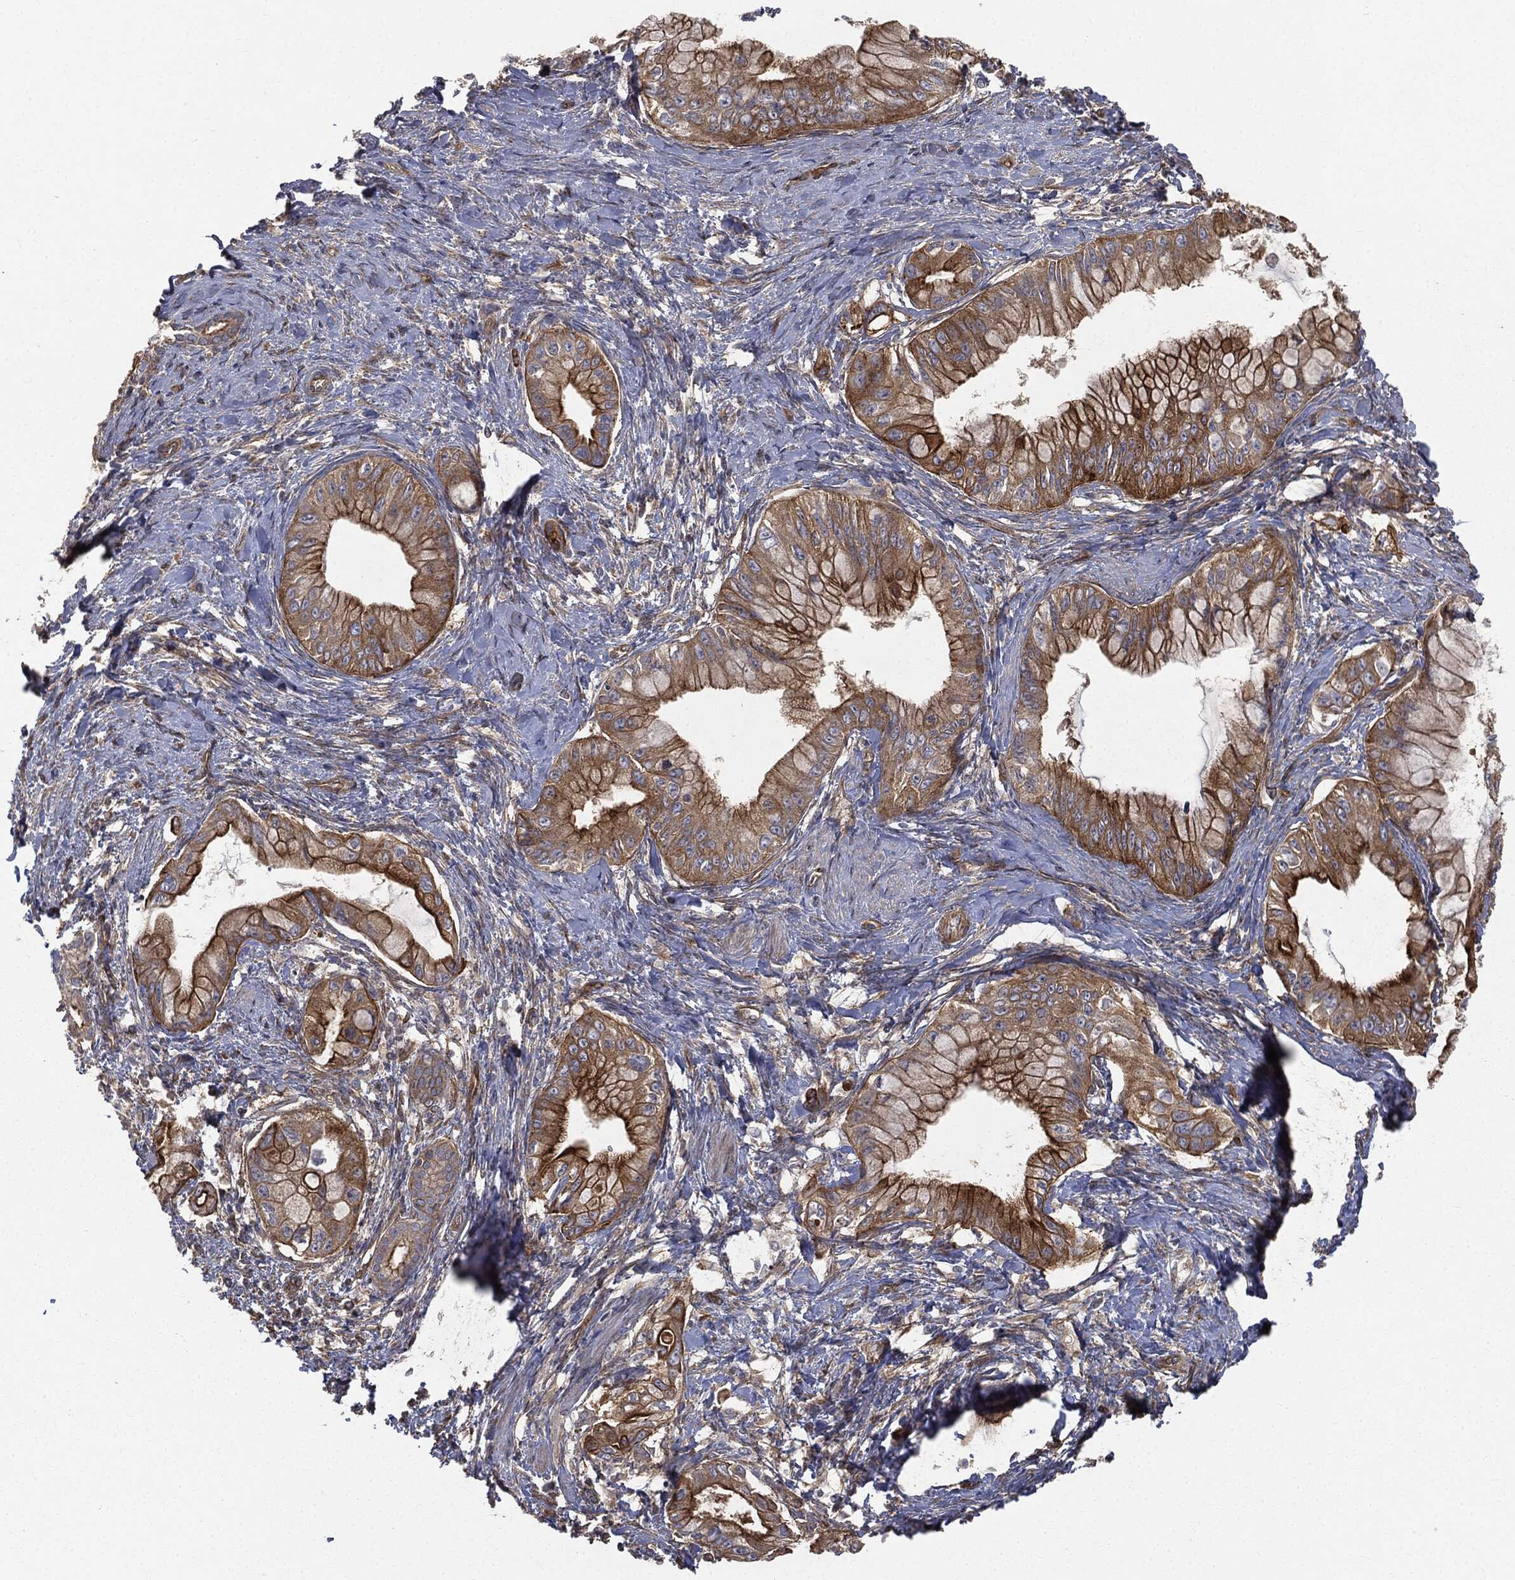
{"staining": {"intensity": "strong", "quantity": ">75%", "location": "cytoplasmic/membranous"}, "tissue": "pancreatic cancer", "cell_type": "Tumor cells", "image_type": "cancer", "snomed": [{"axis": "morphology", "description": "Adenocarcinoma, NOS"}, {"axis": "topography", "description": "Pancreas"}], "caption": "Strong cytoplasmic/membranous protein expression is present in about >75% of tumor cells in adenocarcinoma (pancreatic). Immunohistochemistry (ihc) stains the protein of interest in brown and the nuclei are stained blue.", "gene": "EPS15L1", "patient": {"sex": "male", "age": 48}}